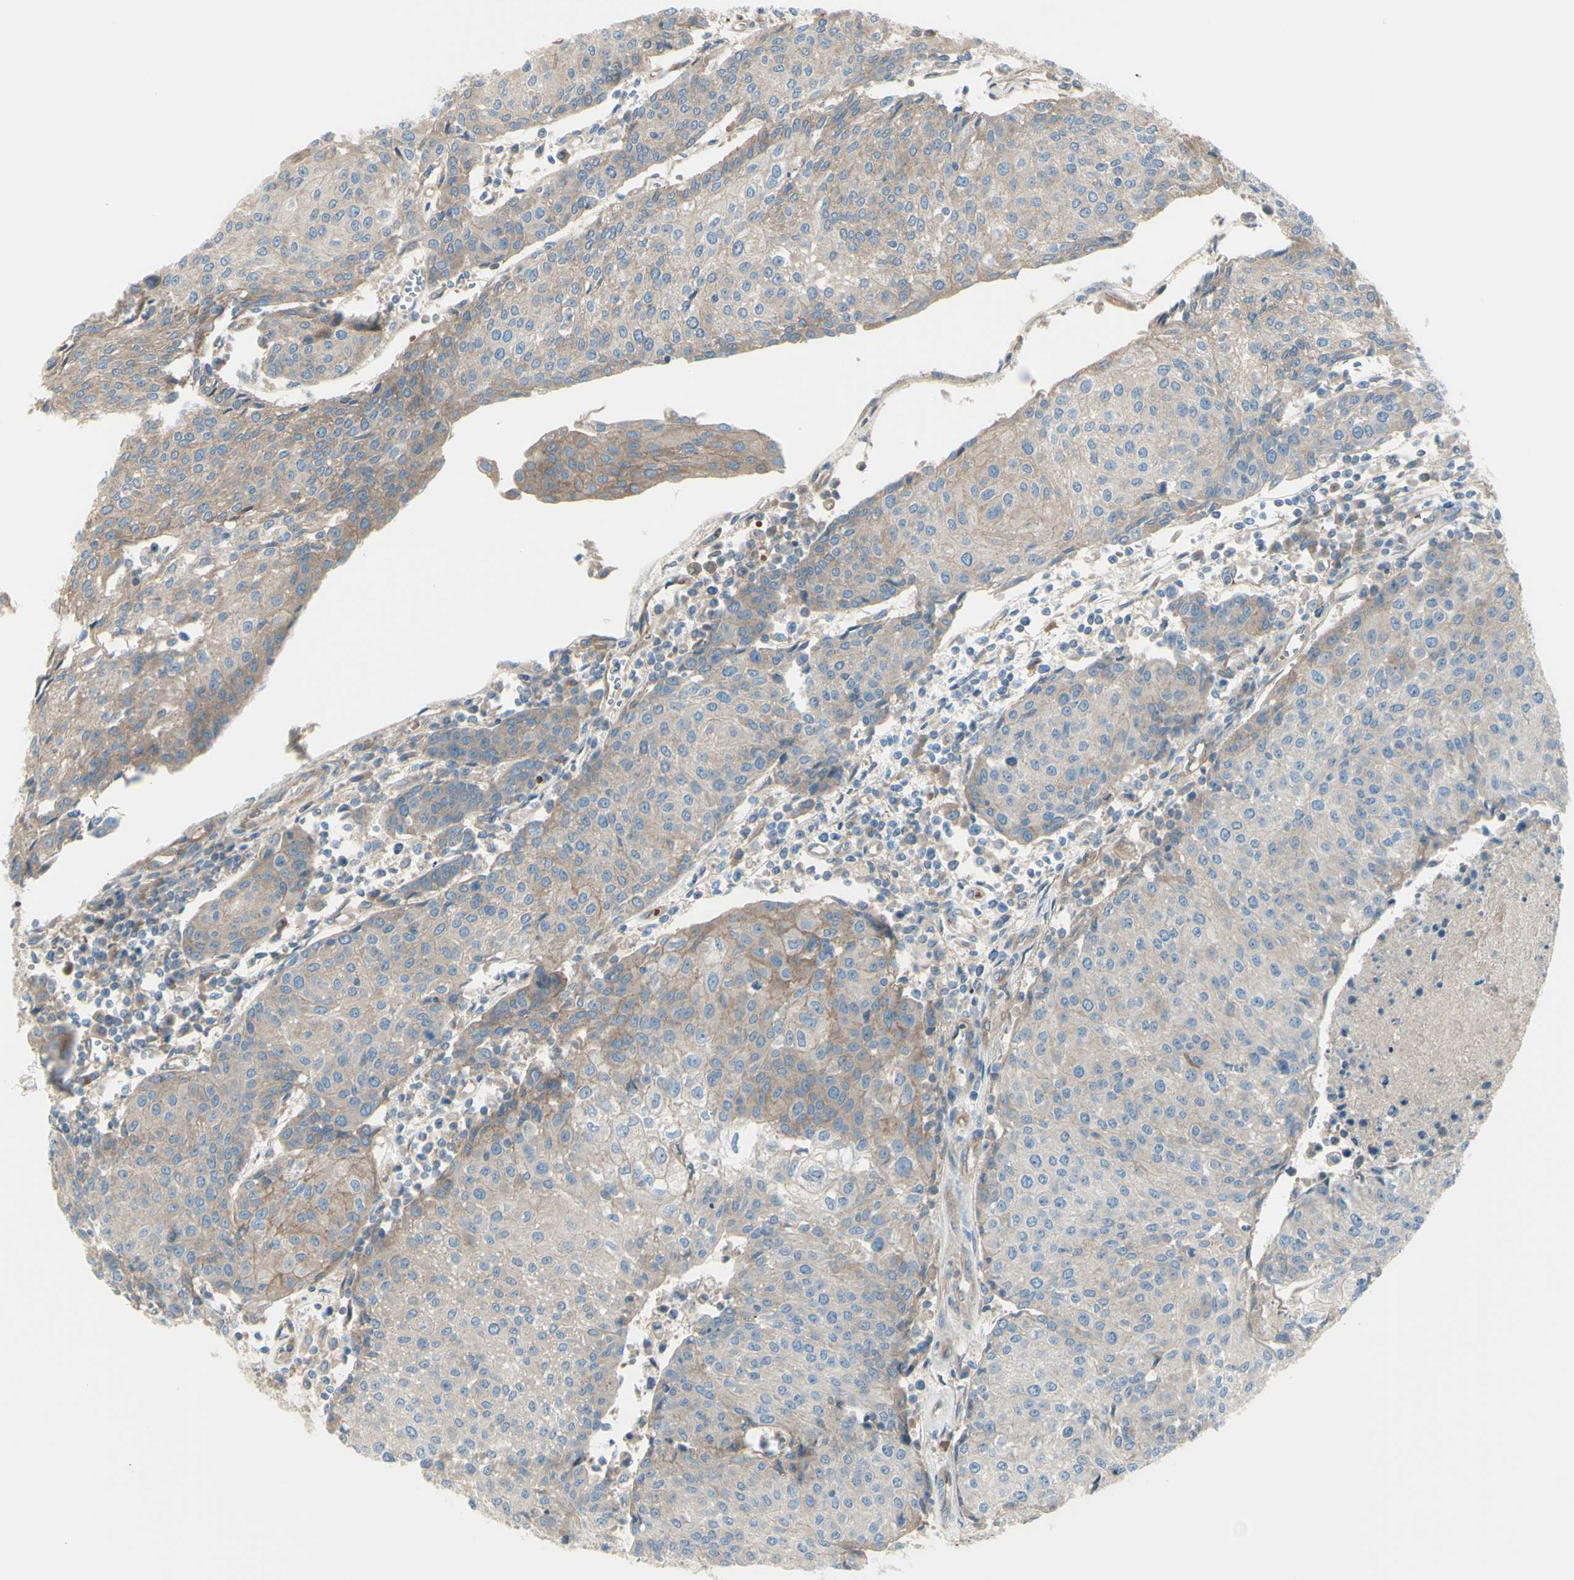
{"staining": {"intensity": "weak", "quantity": ">75%", "location": "cytoplasmic/membranous"}, "tissue": "urothelial cancer", "cell_type": "Tumor cells", "image_type": "cancer", "snomed": [{"axis": "morphology", "description": "Urothelial carcinoma, High grade"}, {"axis": "topography", "description": "Urinary bladder"}], "caption": "Immunohistochemistry (IHC) image of neoplastic tissue: urothelial cancer stained using immunohistochemistry (IHC) shows low levels of weak protein expression localized specifically in the cytoplasmic/membranous of tumor cells, appearing as a cytoplasmic/membranous brown color.", "gene": "PCDHGA2", "patient": {"sex": "female", "age": 85}}